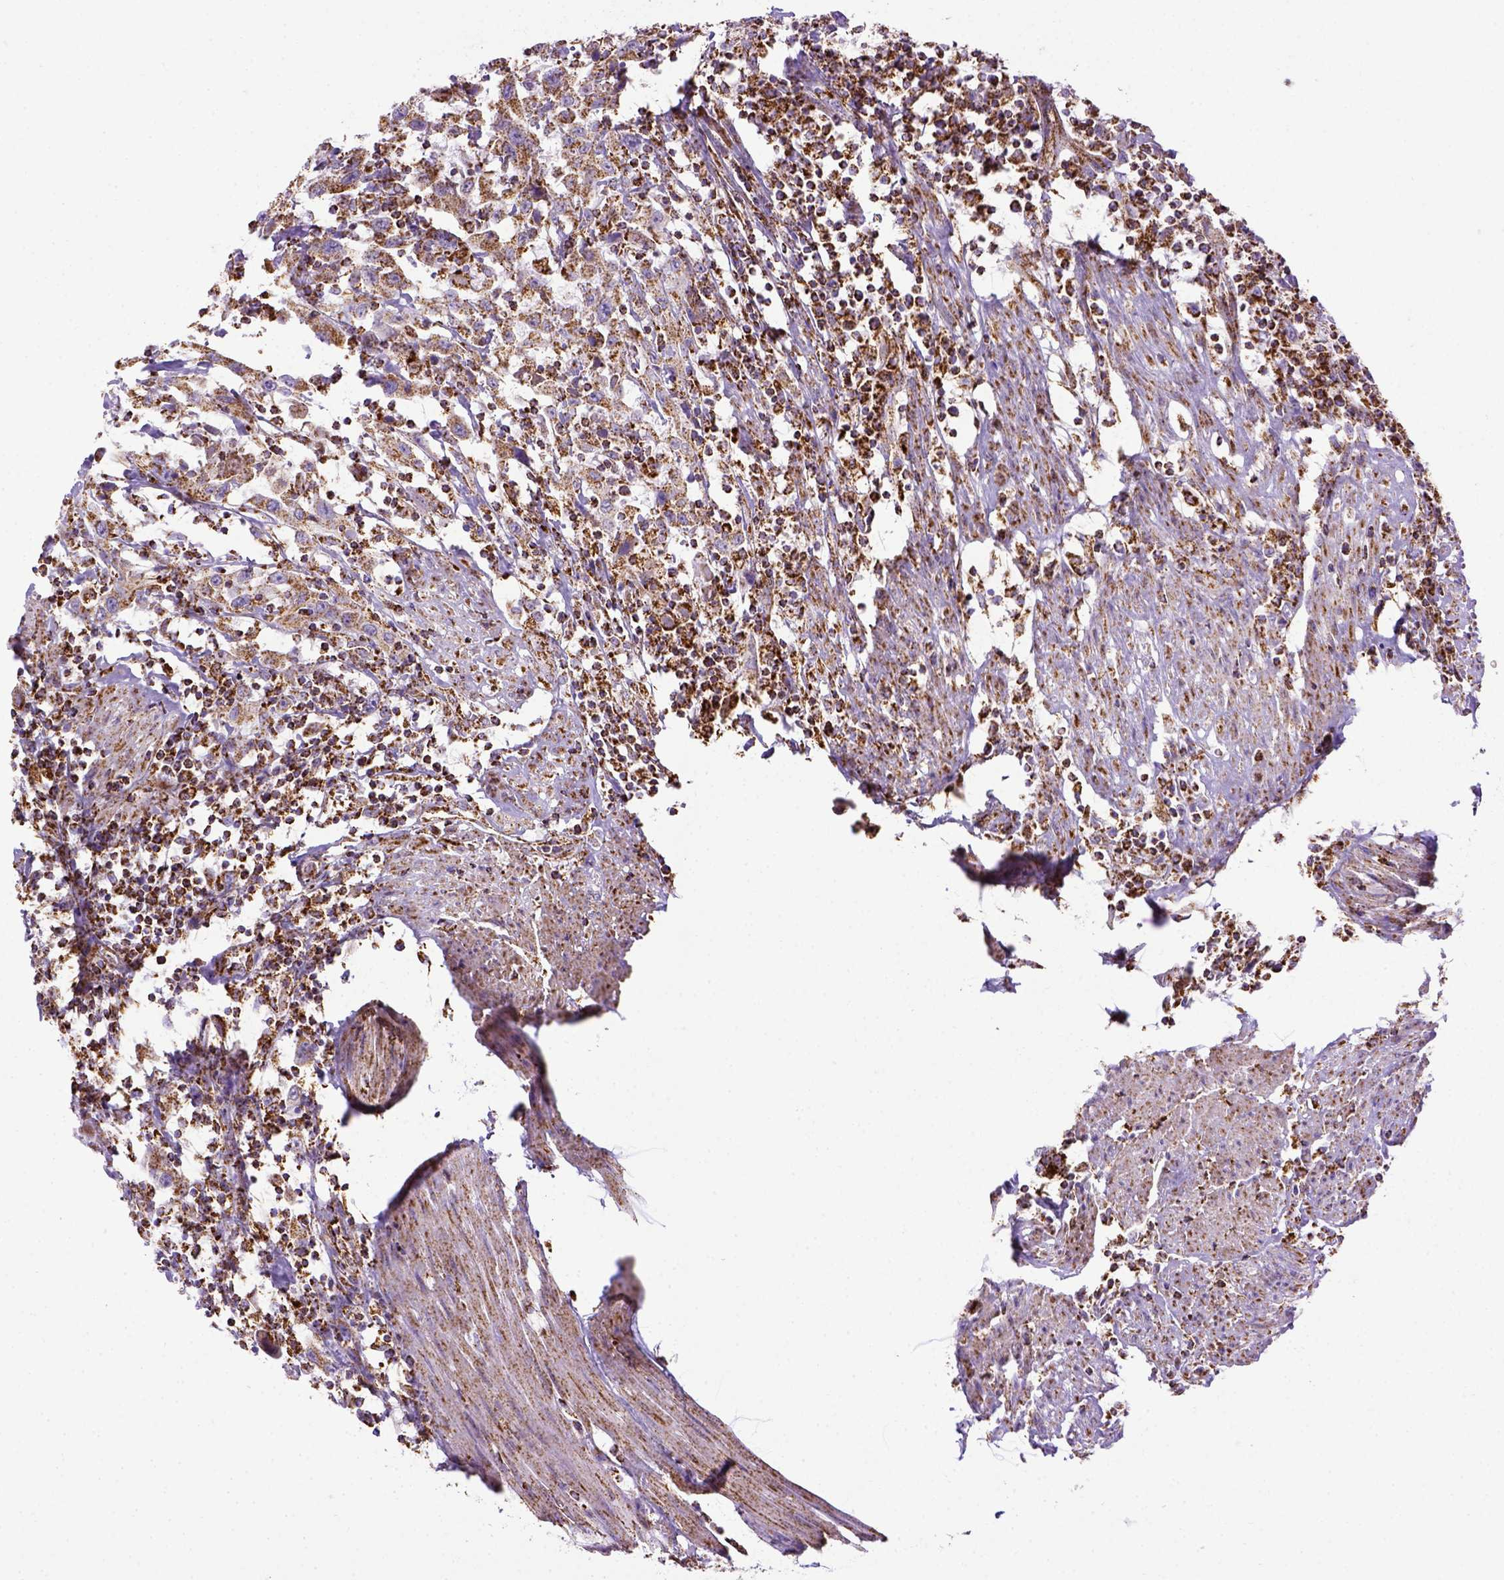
{"staining": {"intensity": "moderate", "quantity": ">75%", "location": "cytoplasmic/membranous"}, "tissue": "urothelial cancer", "cell_type": "Tumor cells", "image_type": "cancer", "snomed": [{"axis": "morphology", "description": "Urothelial carcinoma, High grade"}, {"axis": "topography", "description": "Urinary bladder"}], "caption": "Brown immunohistochemical staining in urothelial cancer shows moderate cytoplasmic/membranous expression in about >75% of tumor cells.", "gene": "MT-CO1", "patient": {"sex": "male", "age": 61}}